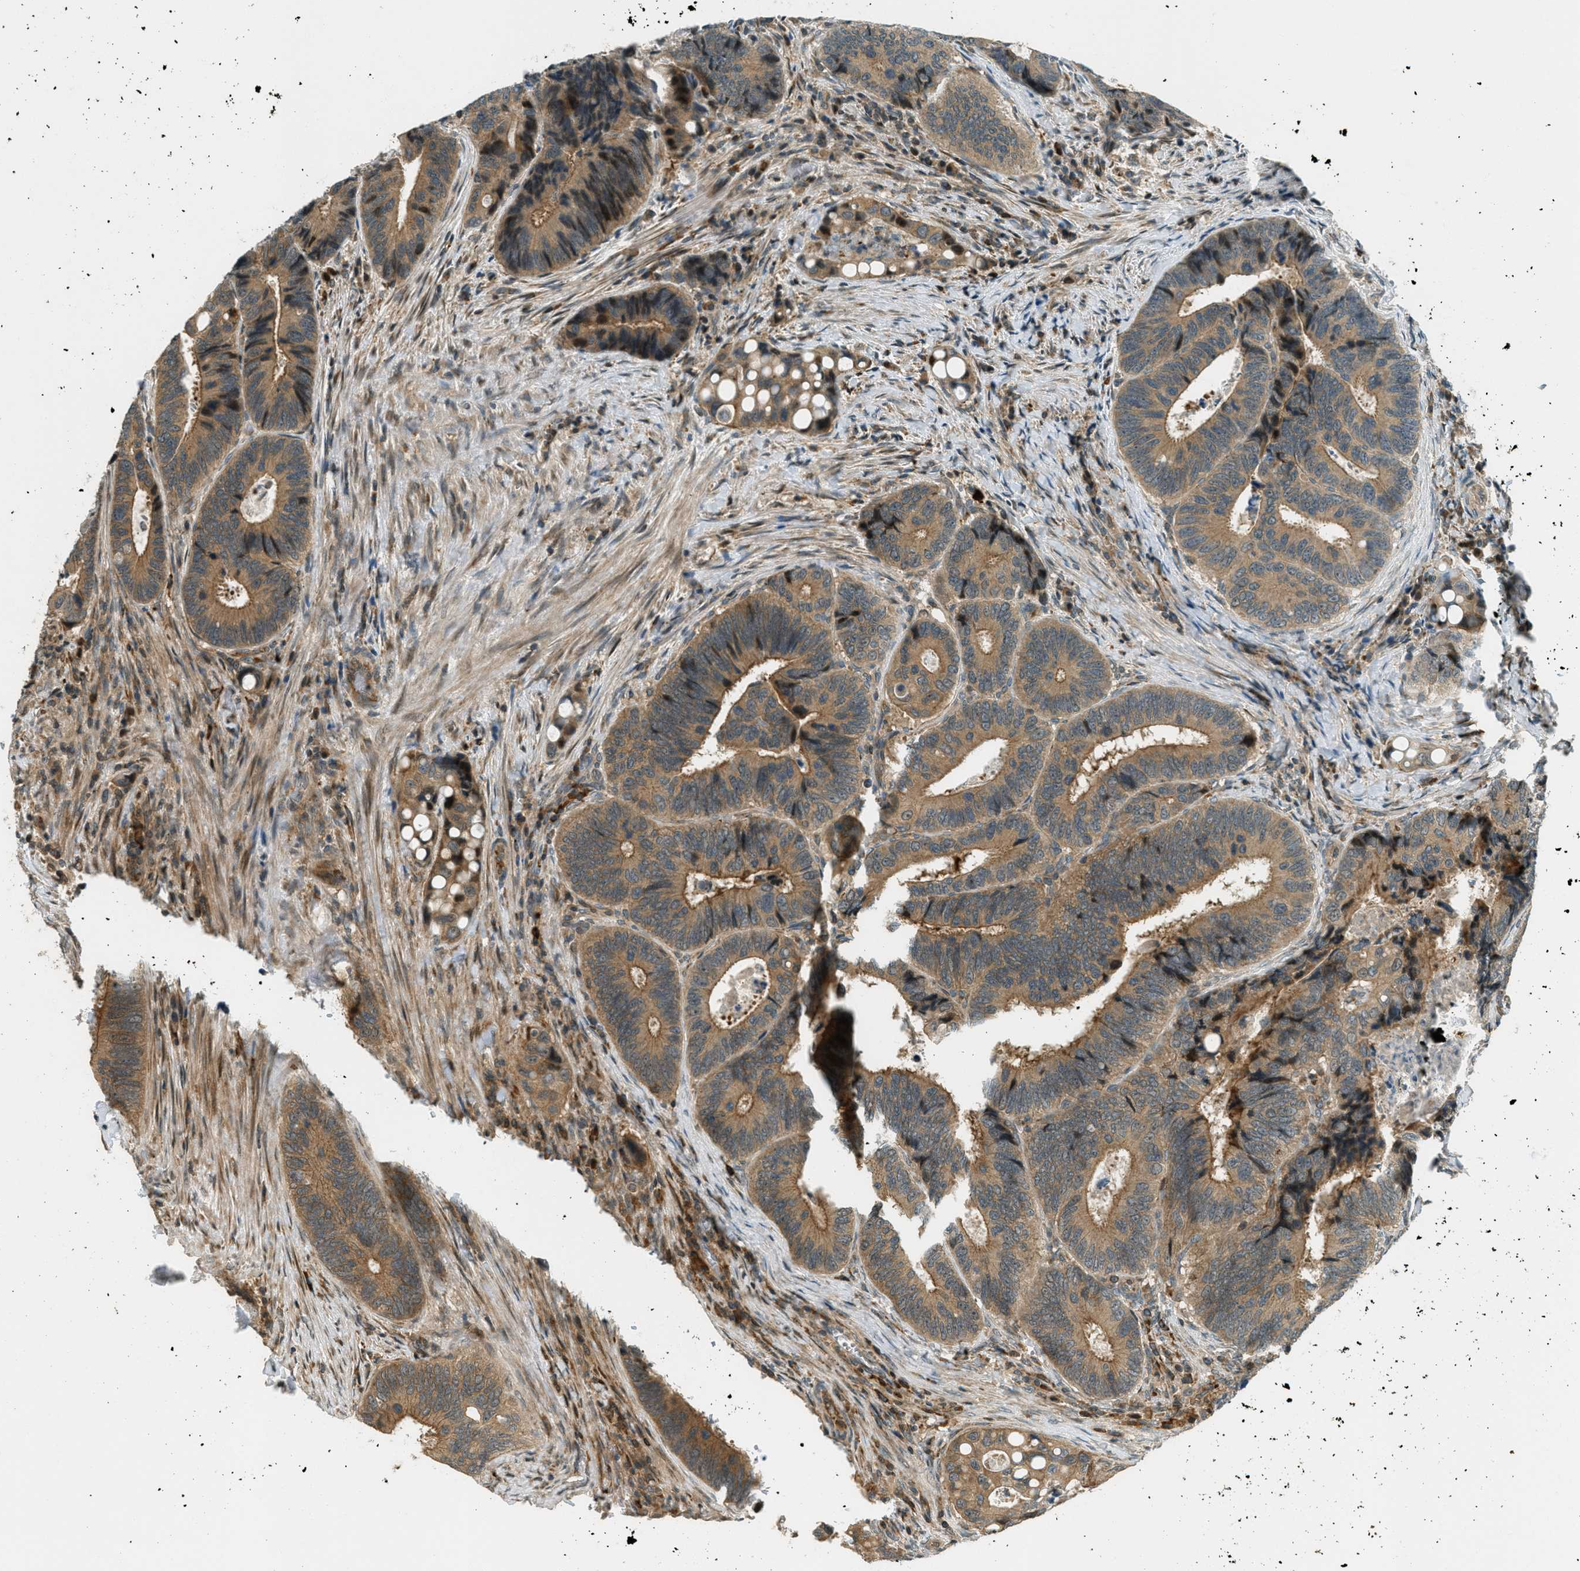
{"staining": {"intensity": "moderate", "quantity": ">75%", "location": "cytoplasmic/membranous"}, "tissue": "colorectal cancer", "cell_type": "Tumor cells", "image_type": "cancer", "snomed": [{"axis": "morphology", "description": "Inflammation, NOS"}, {"axis": "morphology", "description": "Adenocarcinoma, NOS"}, {"axis": "topography", "description": "Colon"}], "caption": "Colorectal adenocarcinoma tissue reveals moderate cytoplasmic/membranous staining in about >75% of tumor cells", "gene": "PTPN23", "patient": {"sex": "male", "age": 72}}